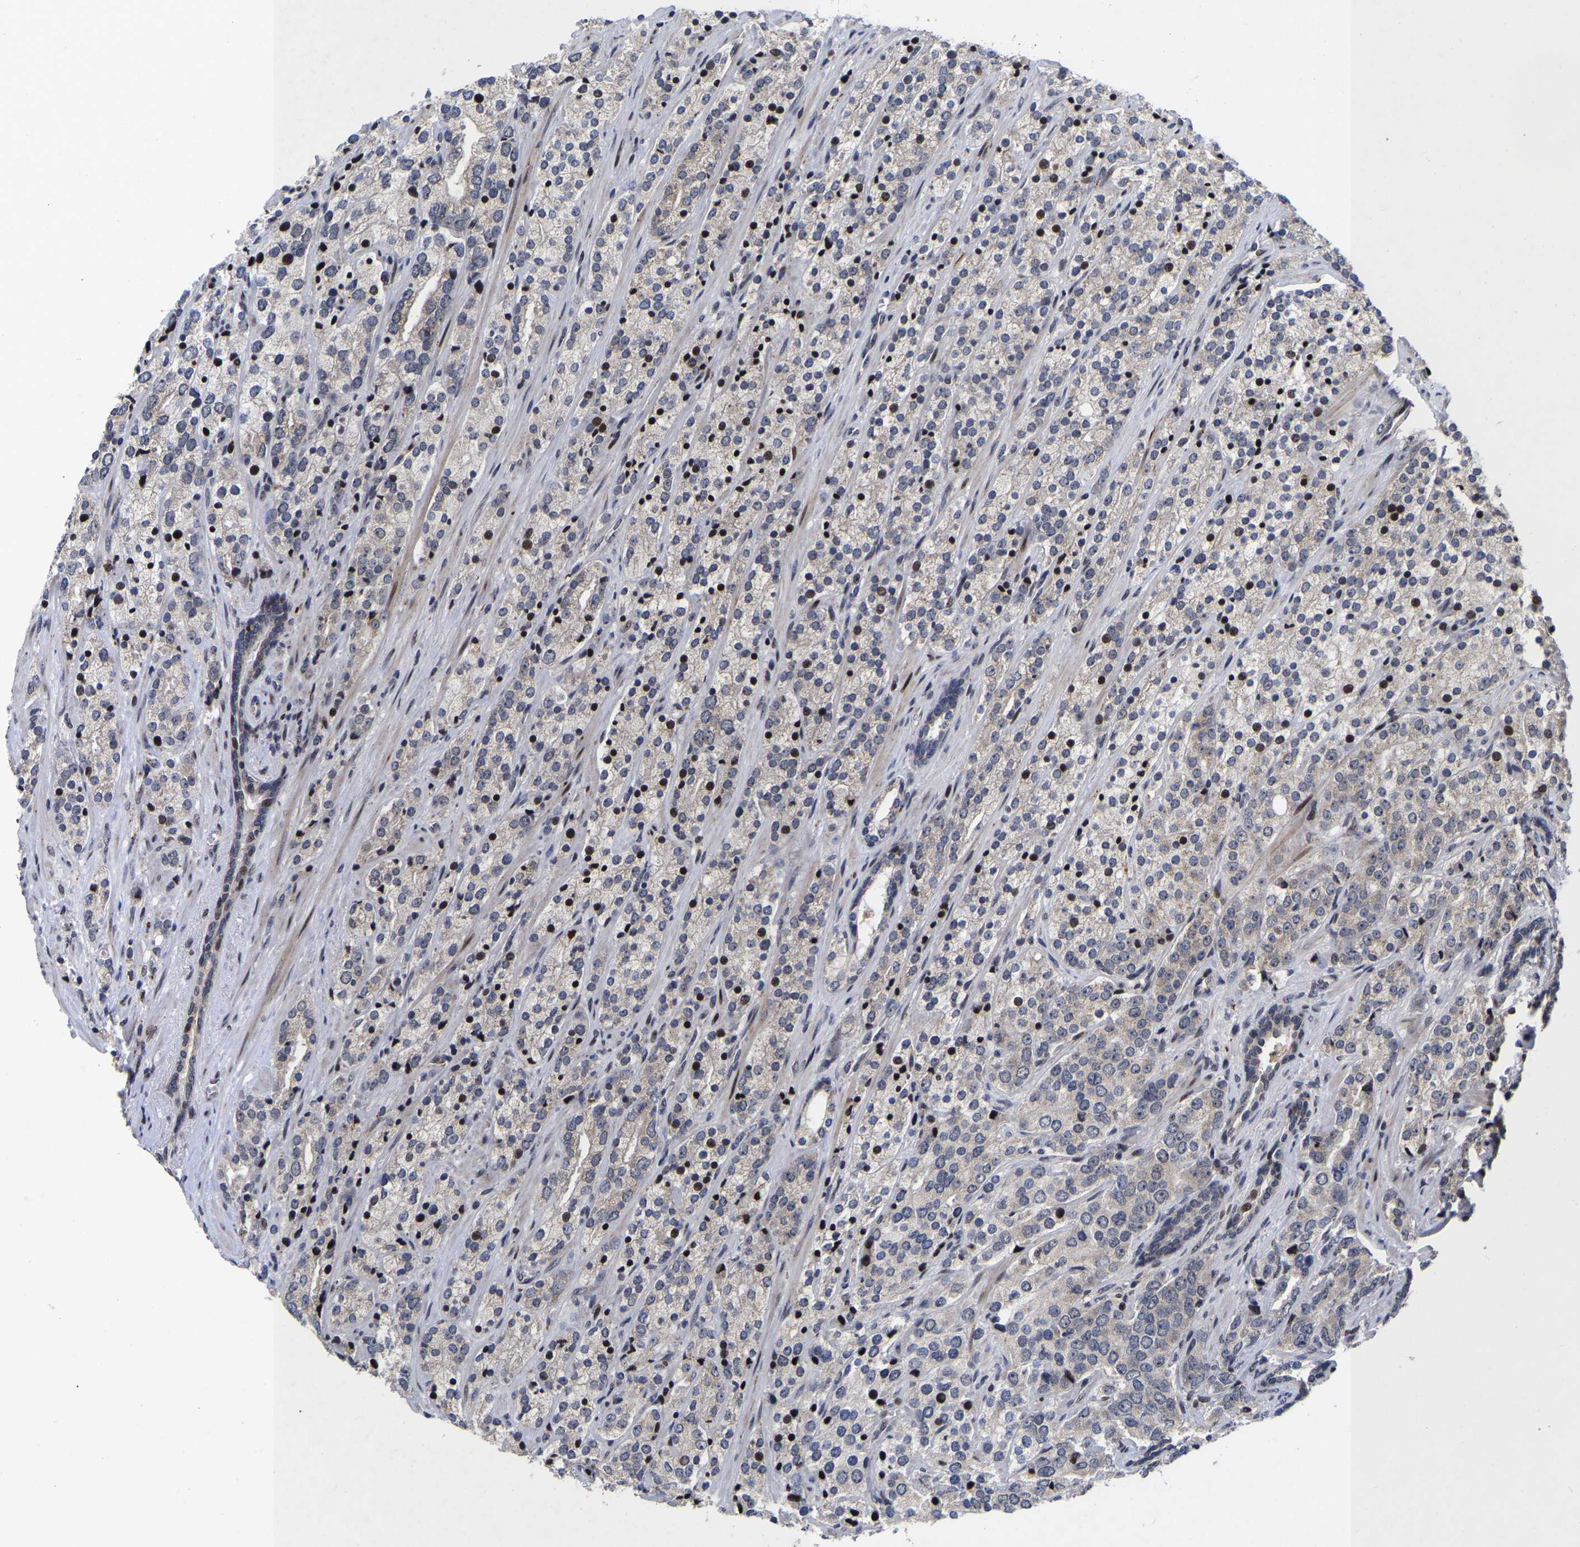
{"staining": {"intensity": "strong", "quantity": "<25%", "location": "nuclear"}, "tissue": "prostate cancer", "cell_type": "Tumor cells", "image_type": "cancer", "snomed": [{"axis": "morphology", "description": "Adenocarcinoma, High grade"}, {"axis": "topography", "description": "Prostate"}], "caption": "Protein positivity by immunohistochemistry (IHC) displays strong nuclear expression in about <25% of tumor cells in prostate adenocarcinoma (high-grade). (Stains: DAB (3,3'-diaminobenzidine) in brown, nuclei in blue, Microscopy: brightfield microscopy at high magnification).", "gene": "JUNB", "patient": {"sex": "male", "age": 71}}